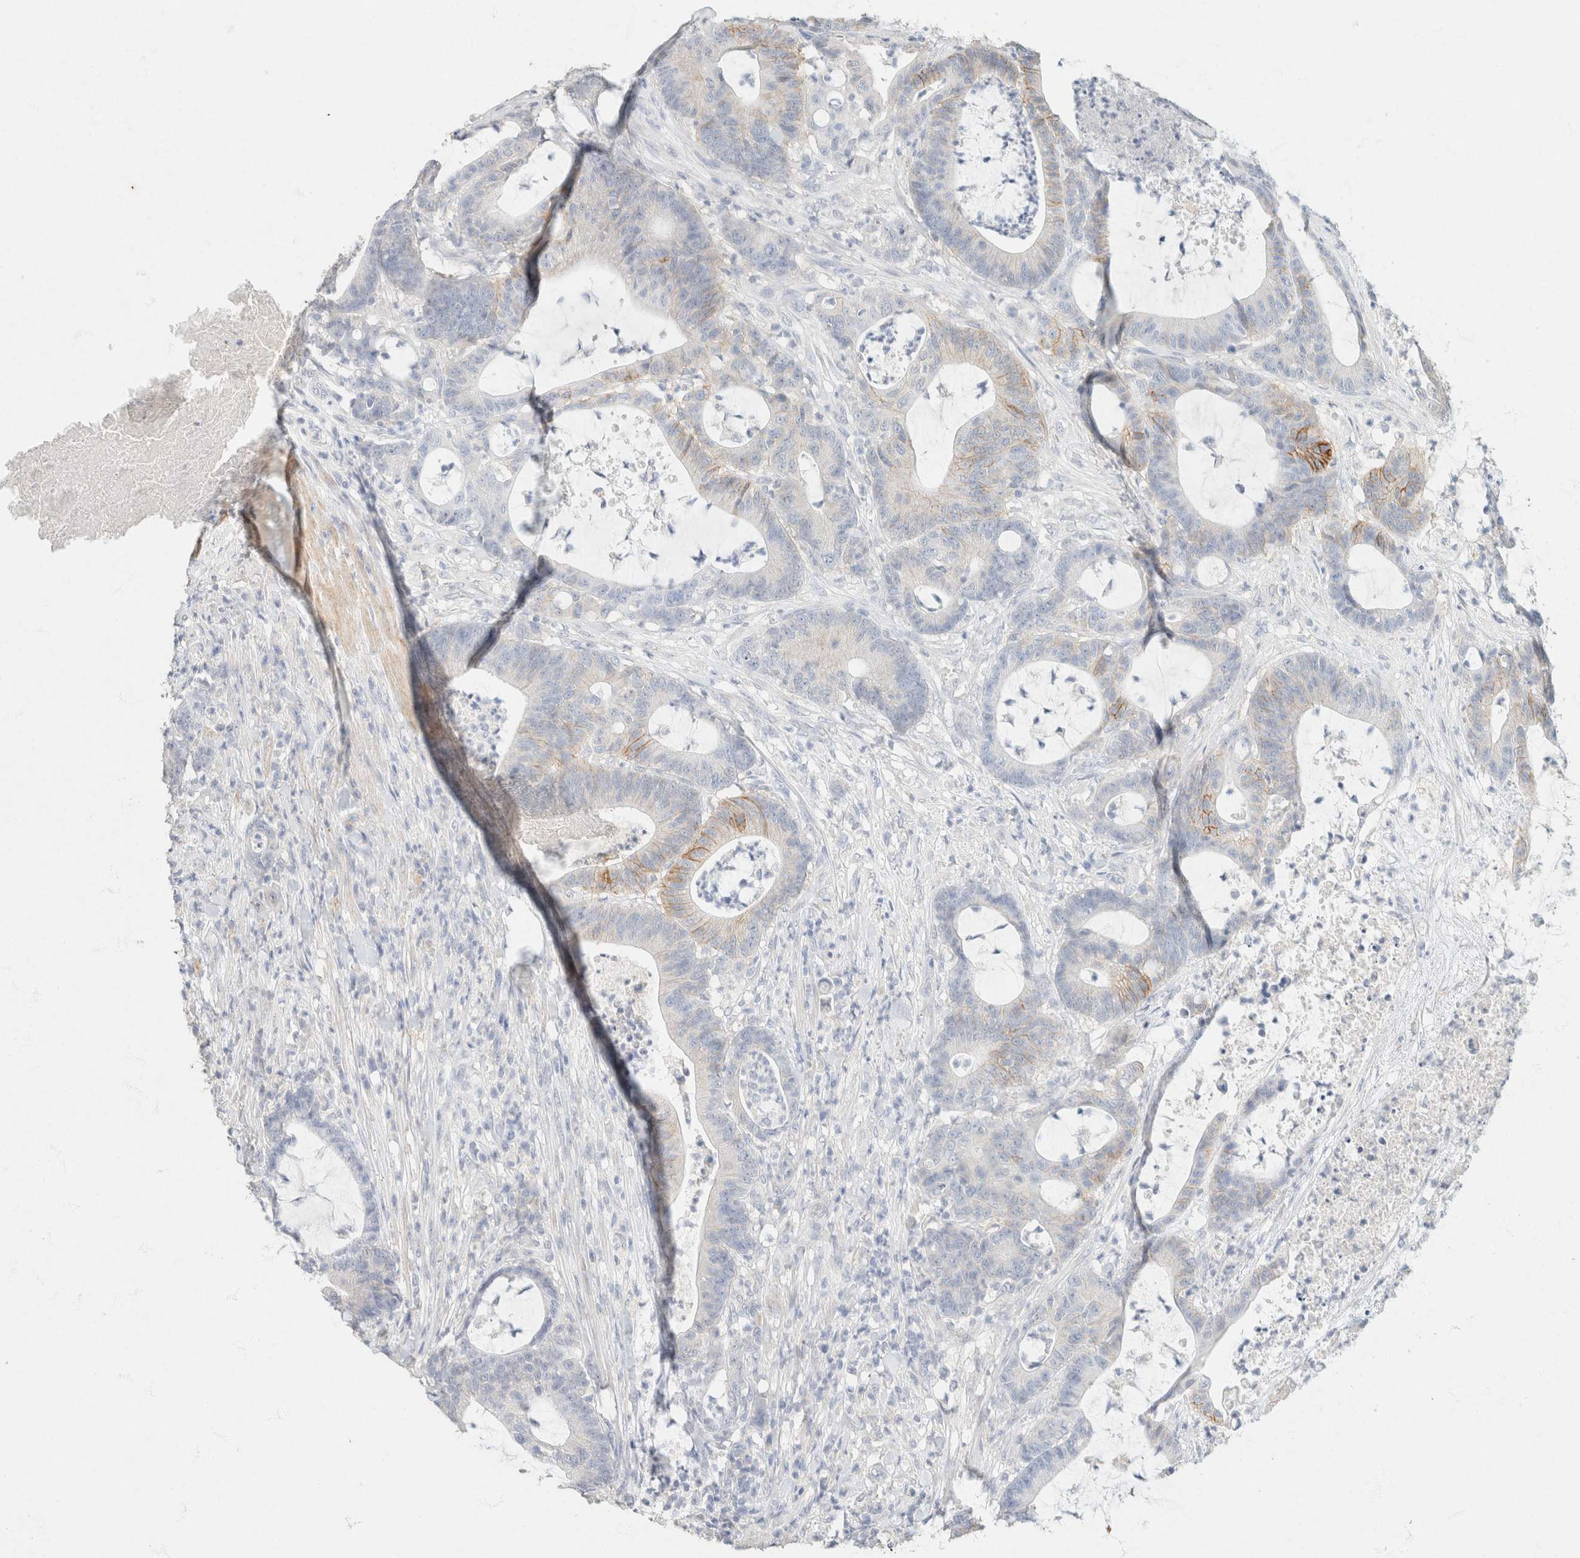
{"staining": {"intensity": "moderate", "quantity": "<25%", "location": "cytoplasmic/membranous"}, "tissue": "colorectal cancer", "cell_type": "Tumor cells", "image_type": "cancer", "snomed": [{"axis": "morphology", "description": "Adenocarcinoma, NOS"}, {"axis": "topography", "description": "Colon"}], "caption": "Immunohistochemistry (IHC) of adenocarcinoma (colorectal) reveals low levels of moderate cytoplasmic/membranous expression in about <25% of tumor cells.", "gene": "CA12", "patient": {"sex": "female", "age": 84}}